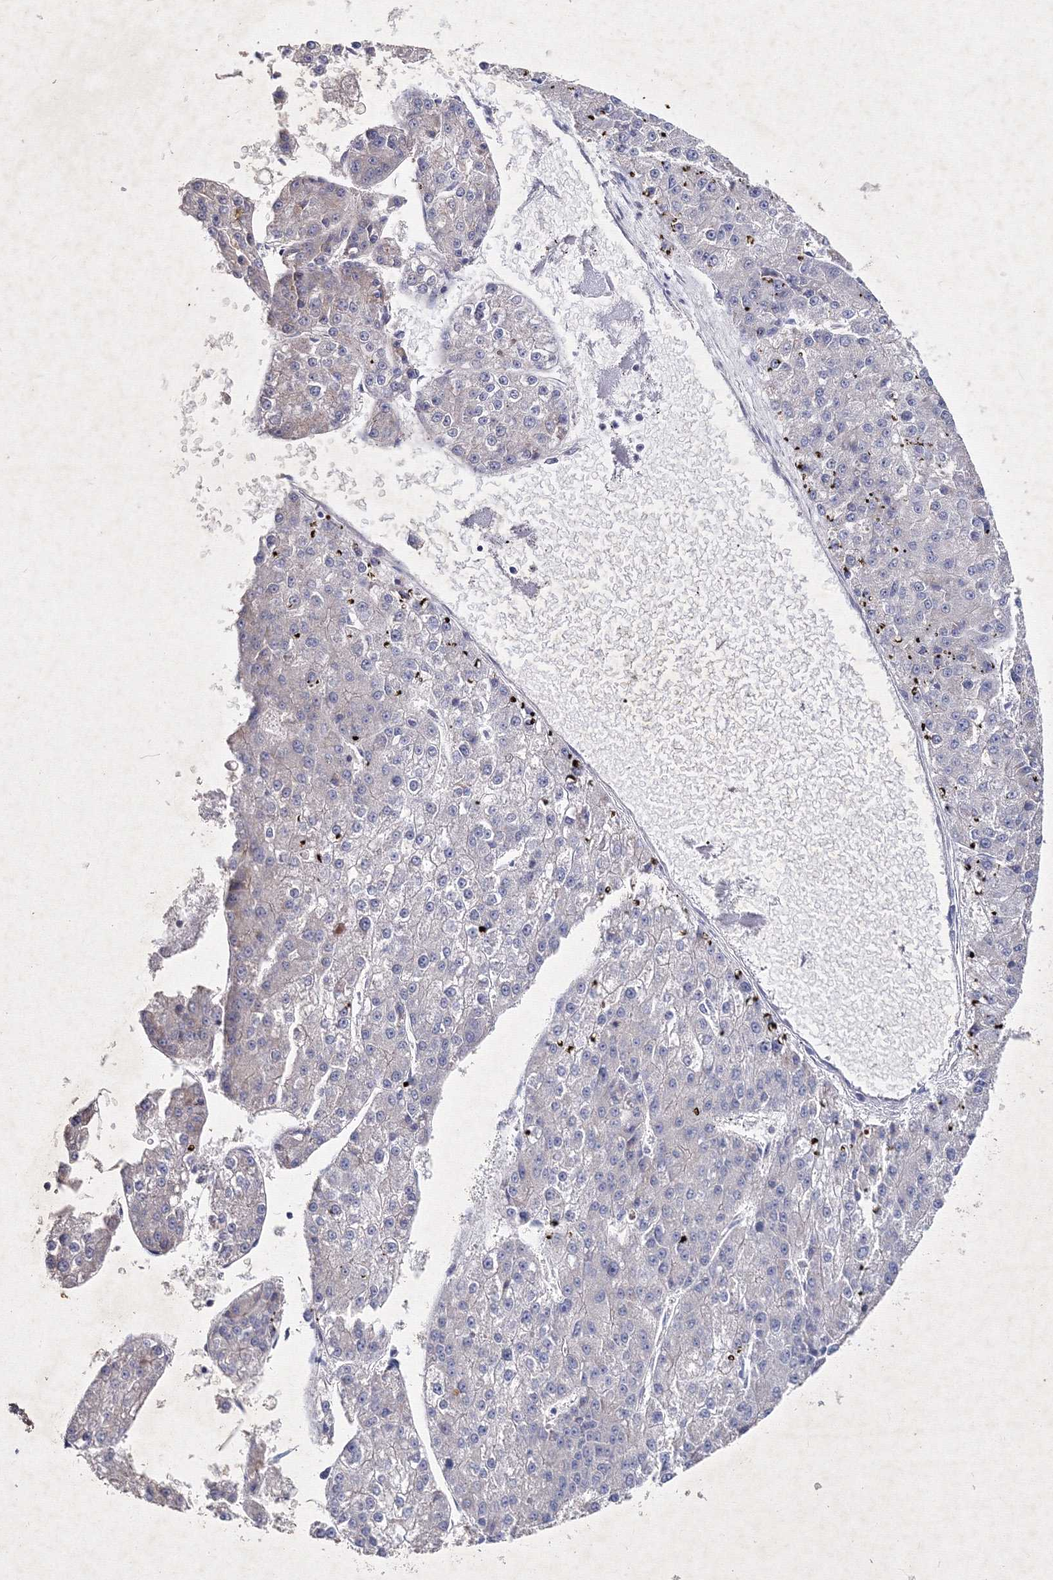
{"staining": {"intensity": "negative", "quantity": "none", "location": "none"}, "tissue": "liver cancer", "cell_type": "Tumor cells", "image_type": "cancer", "snomed": [{"axis": "morphology", "description": "Carcinoma, Hepatocellular, NOS"}, {"axis": "topography", "description": "Liver"}], "caption": "Photomicrograph shows no protein staining in tumor cells of liver hepatocellular carcinoma tissue. The staining is performed using DAB brown chromogen with nuclei counter-stained in using hematoxylin.", "gene": "SMIM29", "patient": {"sex": "female", "age": 73}}